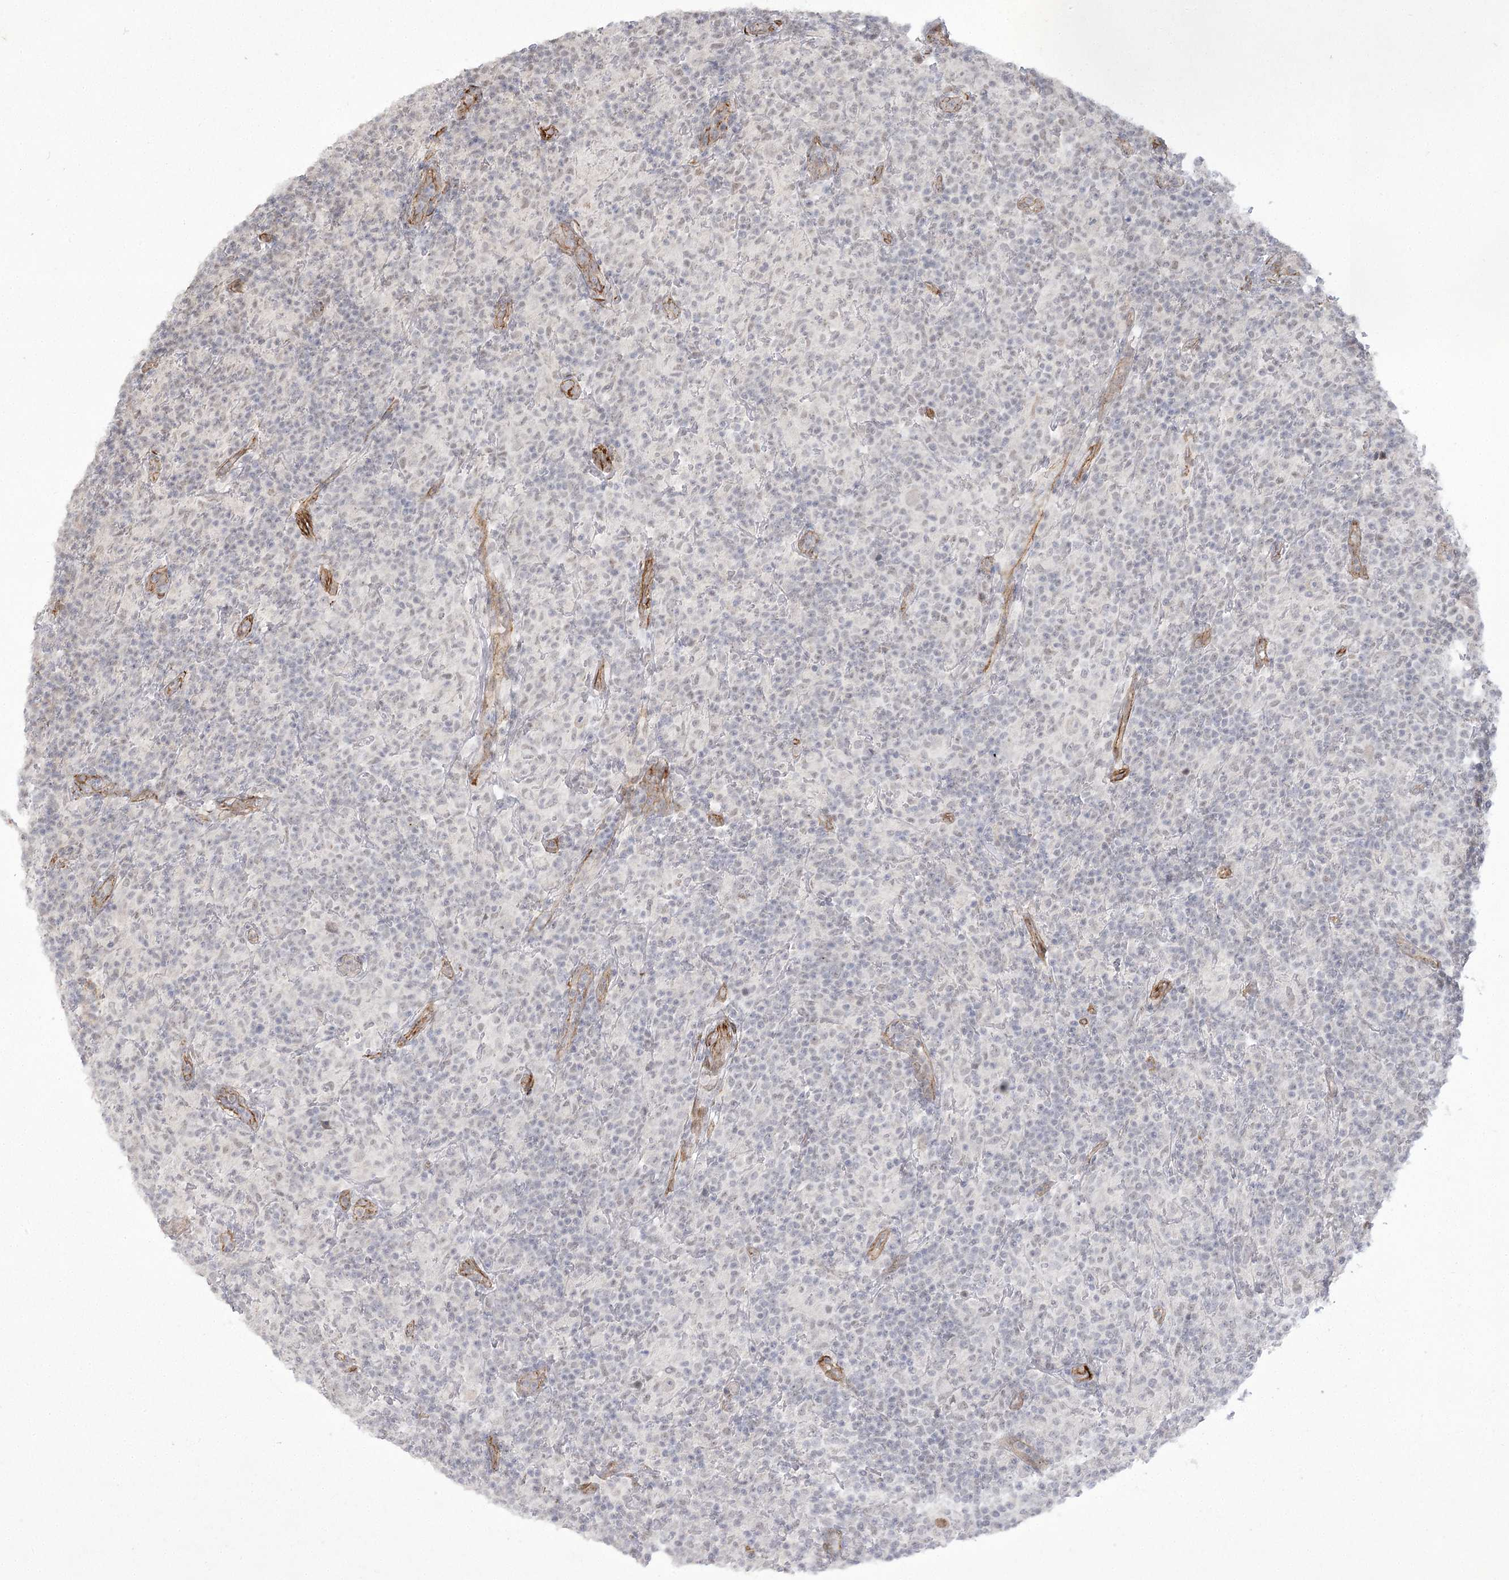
{"staining": {"intensity": "negative", "quantity": "none", "location": "none"}, "tissue": "lymphoma", "cell_type": "Tumor cells", "image_type": "cancer", "snomed": [{"axis": "morphology", "description": "Hodgkin's disease, NOS"}, {"axis": "topography", "description": "Lymph node"}], "caption": "DAB immunohistochemical staining of Hodgkin's disease reveals no significant expression in tumor cells. The staining was performed using DAB to visualize the protein expression in brown, while the nuclei were stained in blue with hematoxylin (Magnification: 20x).", "gene": "AMTN", "patient": {"sex": "male", "age": 70}}